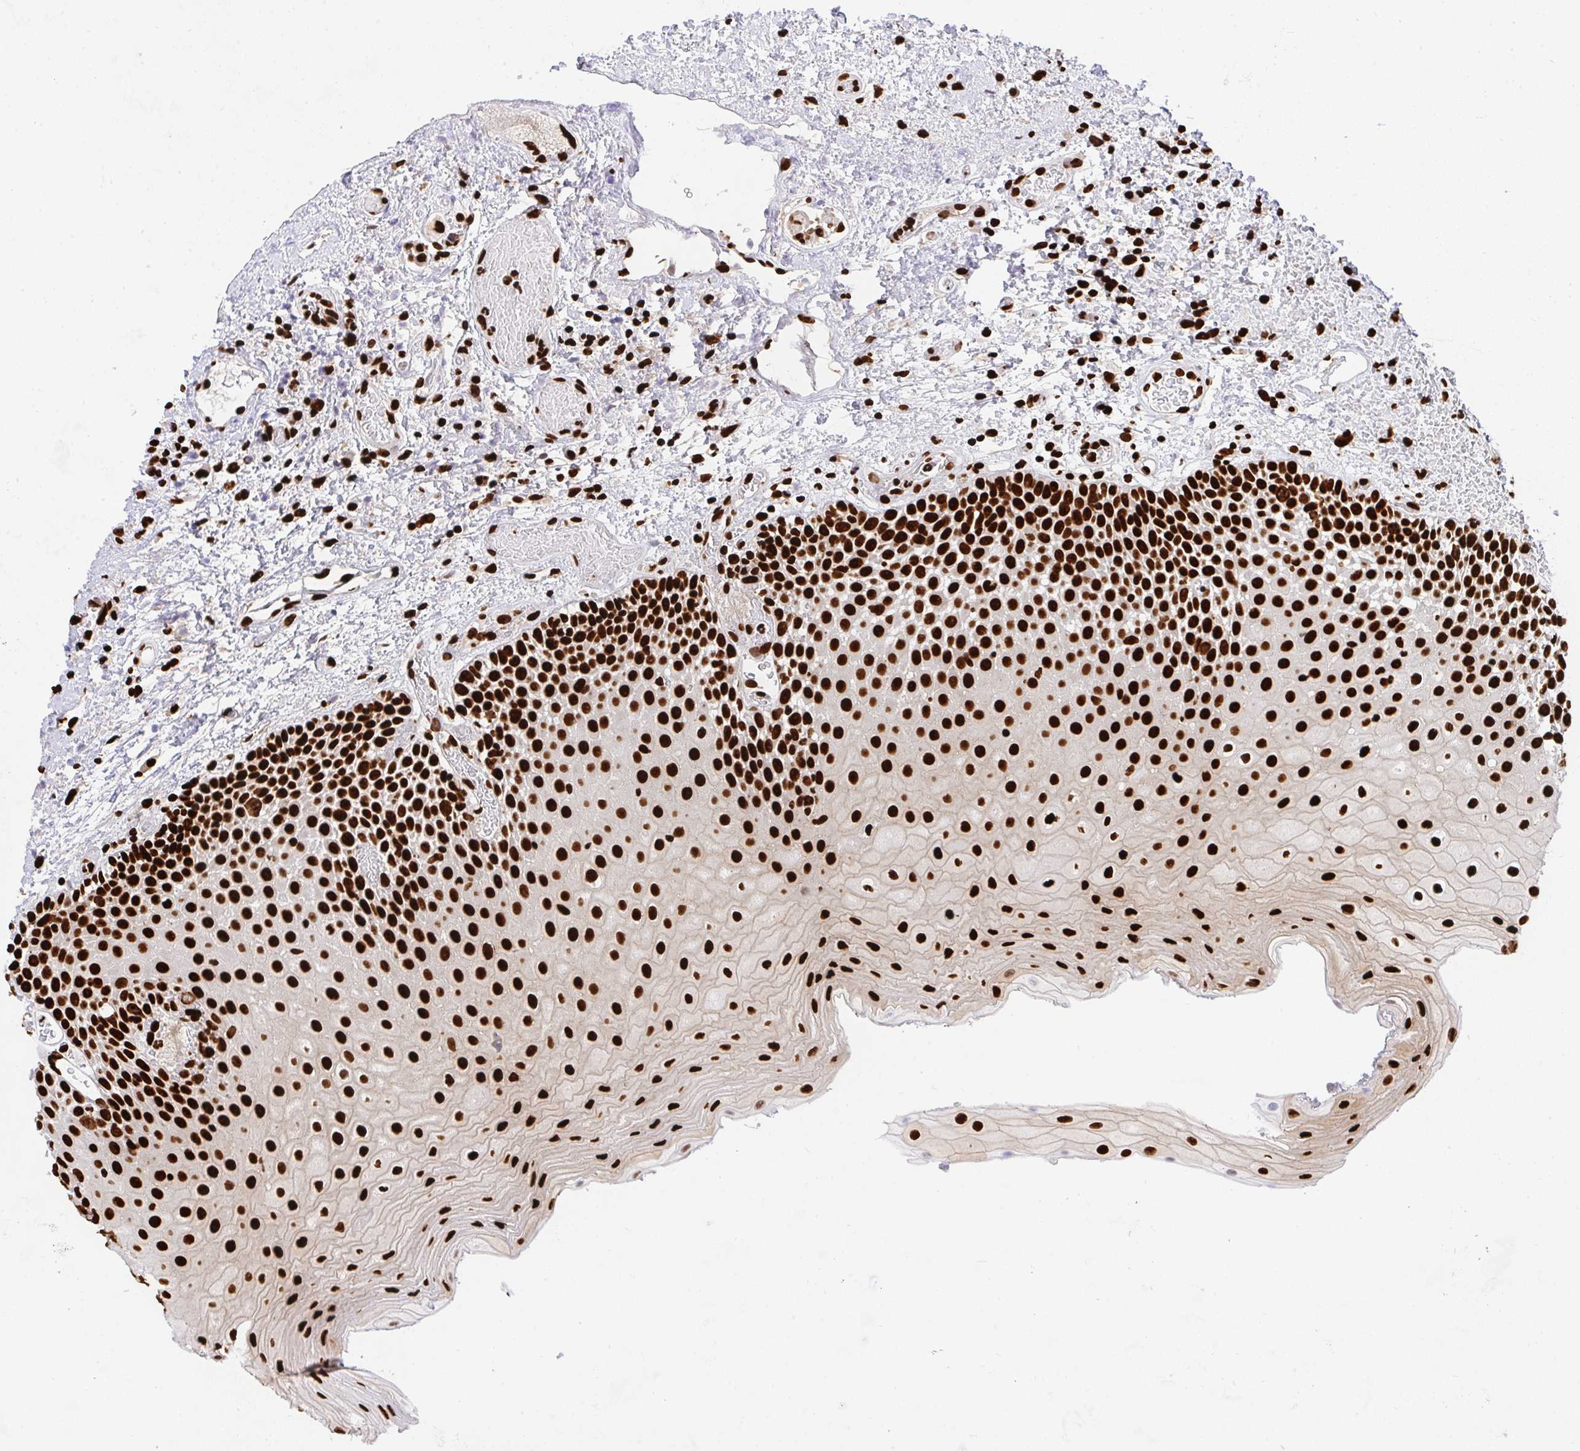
{"staining": {"intensity": "strong", "quantity": ">75%", "location": "nuclear"}, "tissue": "oral mucosa", "cell_type": "Squamous epithelial cells", "image_type": "normal", "snomed": [{"axis": "morphology", "description": "Normal tissue, NOS"}, {"axis": "topography", "description": "Oral tissue"}], "caption": "Immunohistochemical staining of unremarkable human oral mucosa exhibits high levels of strong nuclear expression in about >75% of squamous epithelial cells. (DAB = brown stain, brightfield microscopy at high magnification).", "gene": "HNRNPL", "patient": {"sex": "female", "age": 82}}